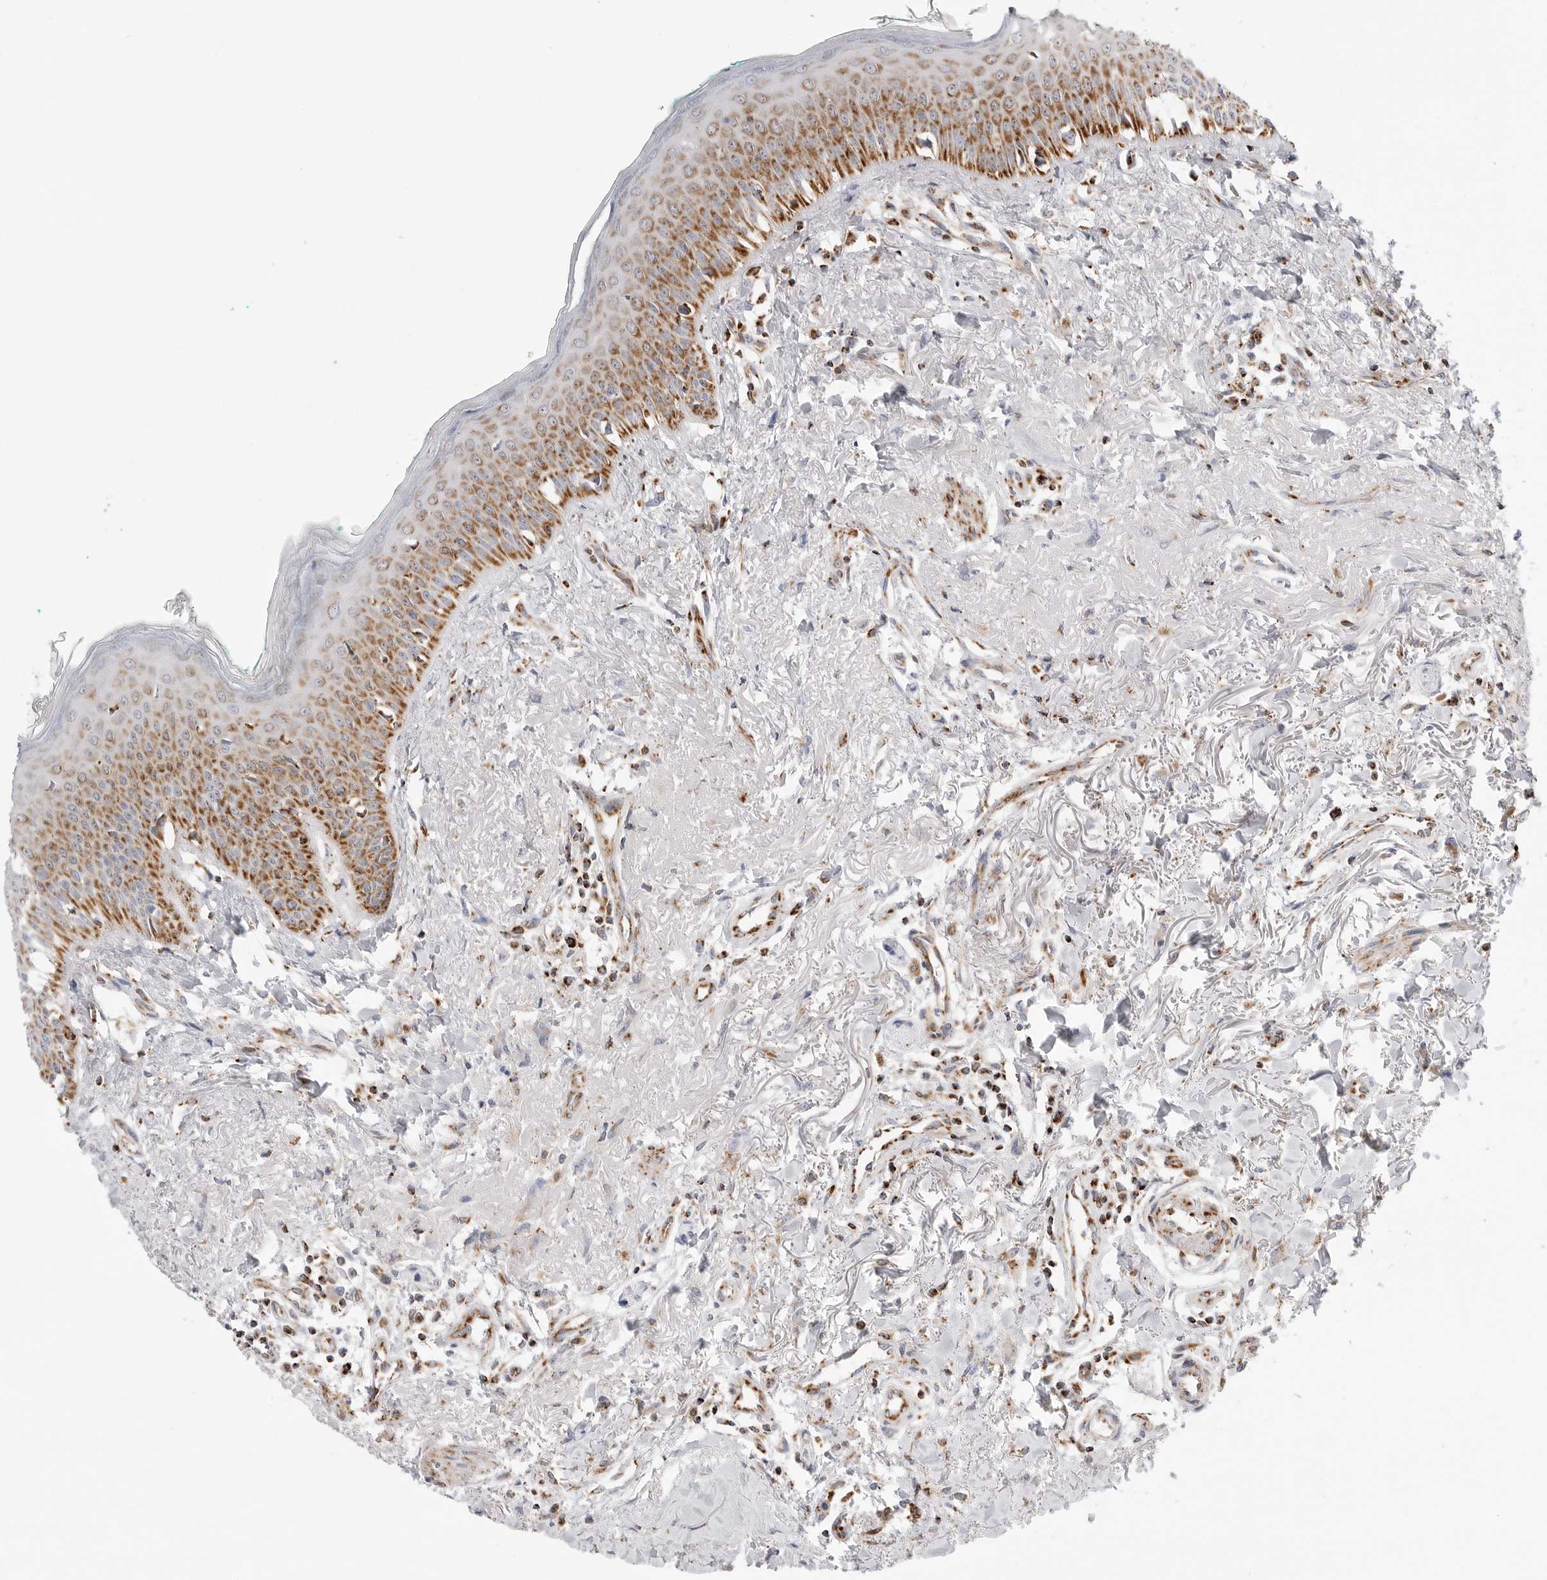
{"staining": {"intensity": "moderate", "quantity": "25%-75%", "location": "cytoplasmic/membranous"}, "tissue": "oral mucosa", "cell_type": "Squamous epithelial cells", "image_type": "normal", "snomed": [{"axis": "morphology", "description": "Normal tissue, NOS"}, {"axis": "topography", "description": "Oral tissue"}], "caption": "Immunohistochemical staining of unremarkable human oral mucosa reveals moderate cytoplasmic/membranous protein staining in approximately 25%-75% of squamous epithelial cells.", "gene": "ATP5IF1", "patient": {"sex": "female", "age": 70}}